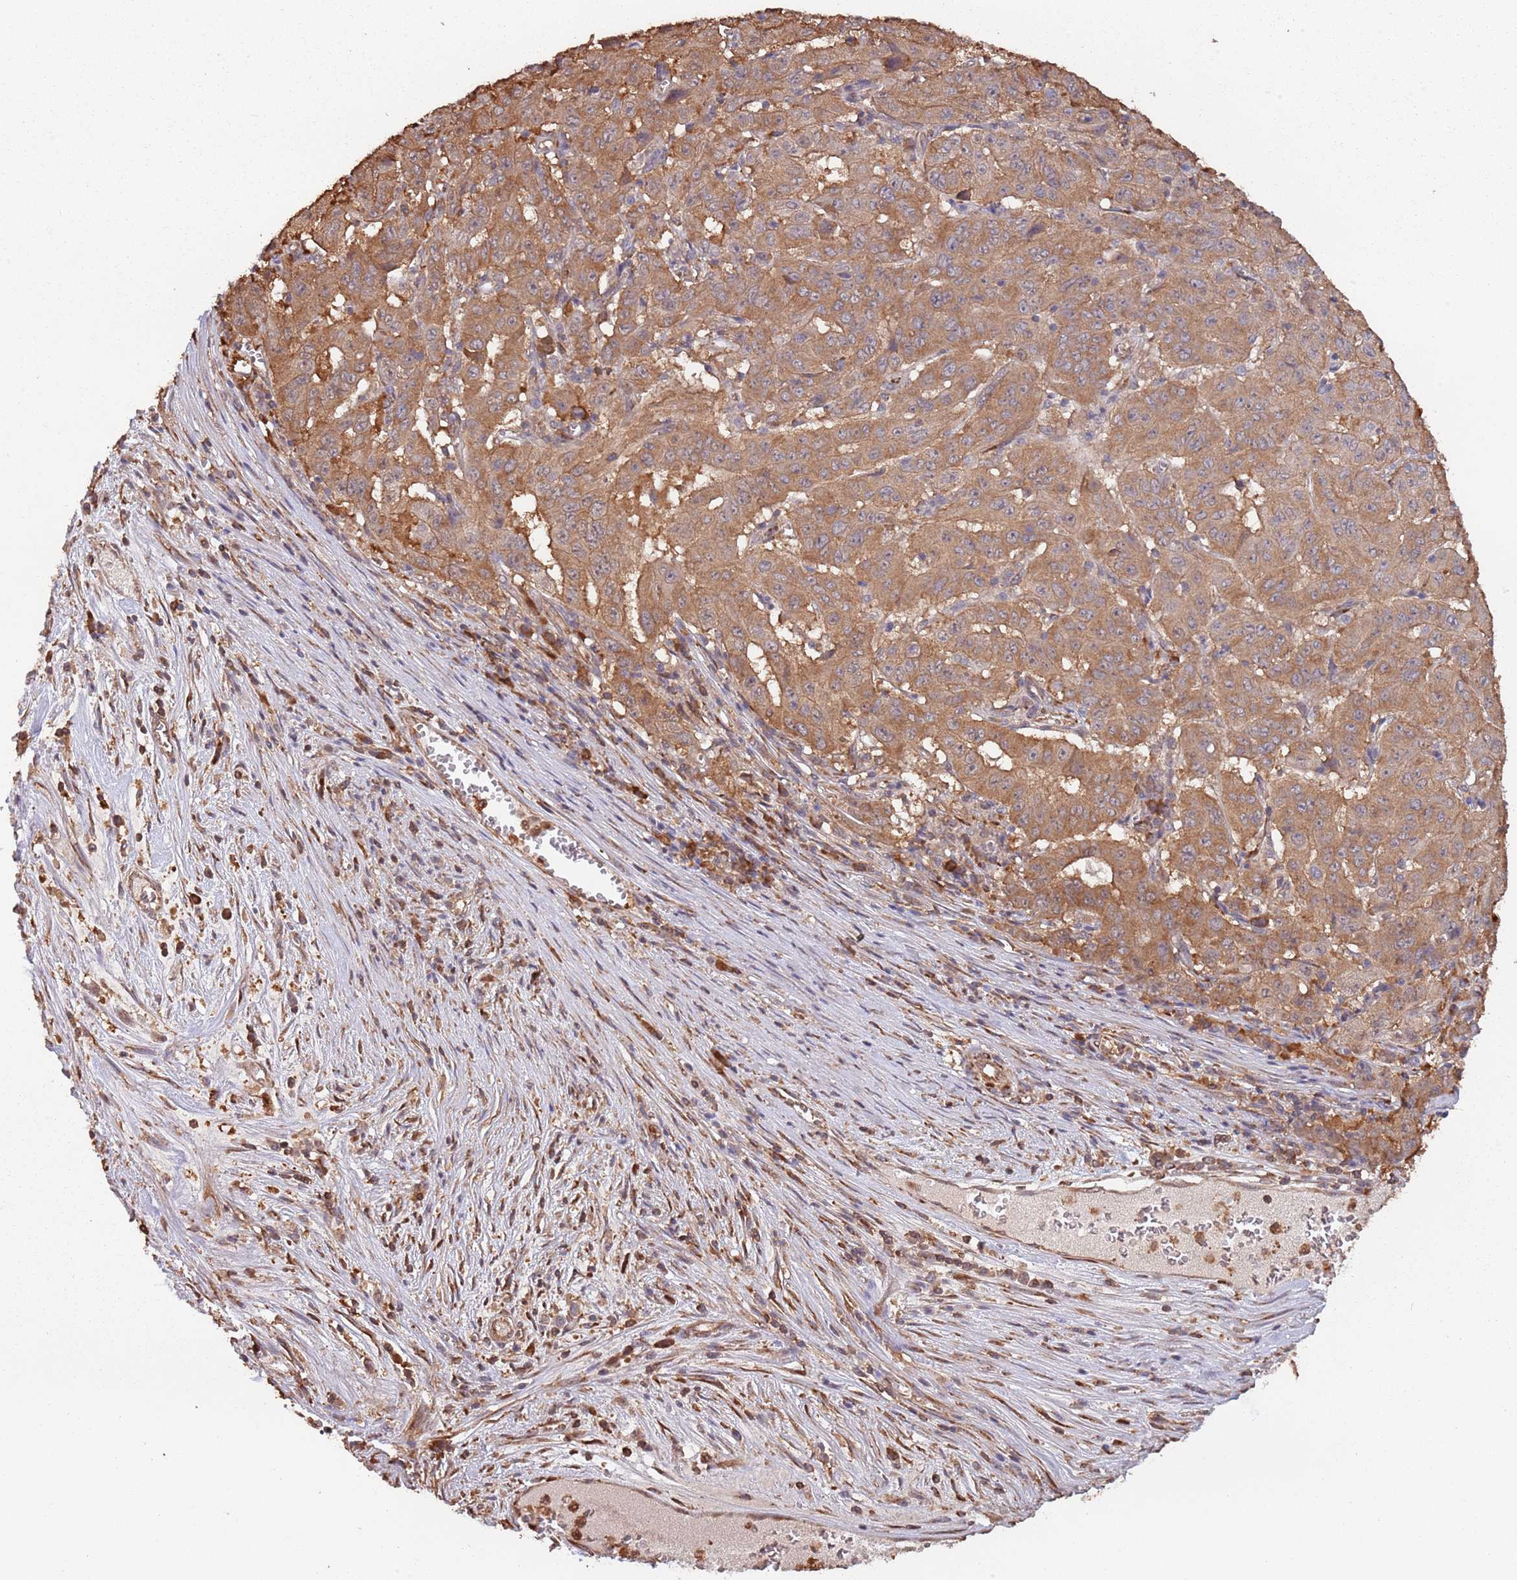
{"staining": {"intensity": "moderate", "quantity": ">75%", "location": "cytoplasmic/membranous"}, "tissue": "pancreatic cancer", "cell_type": "Tumor cells", "image_type": "cancer", "snomed": [{"axis": "morphology", "description": "Adenocarcinoma, NOS"}, {"axis": "topography", "description": "Pancreas"}], "caption": "The image displays immunohistochemical staining of pancreatic cancer. There is moderate cytoplasmic/membranous positivity is present in approximately >75% of tumor cells.", "gene": "COG4", "patient": {"sex": "male", "age": 63}}